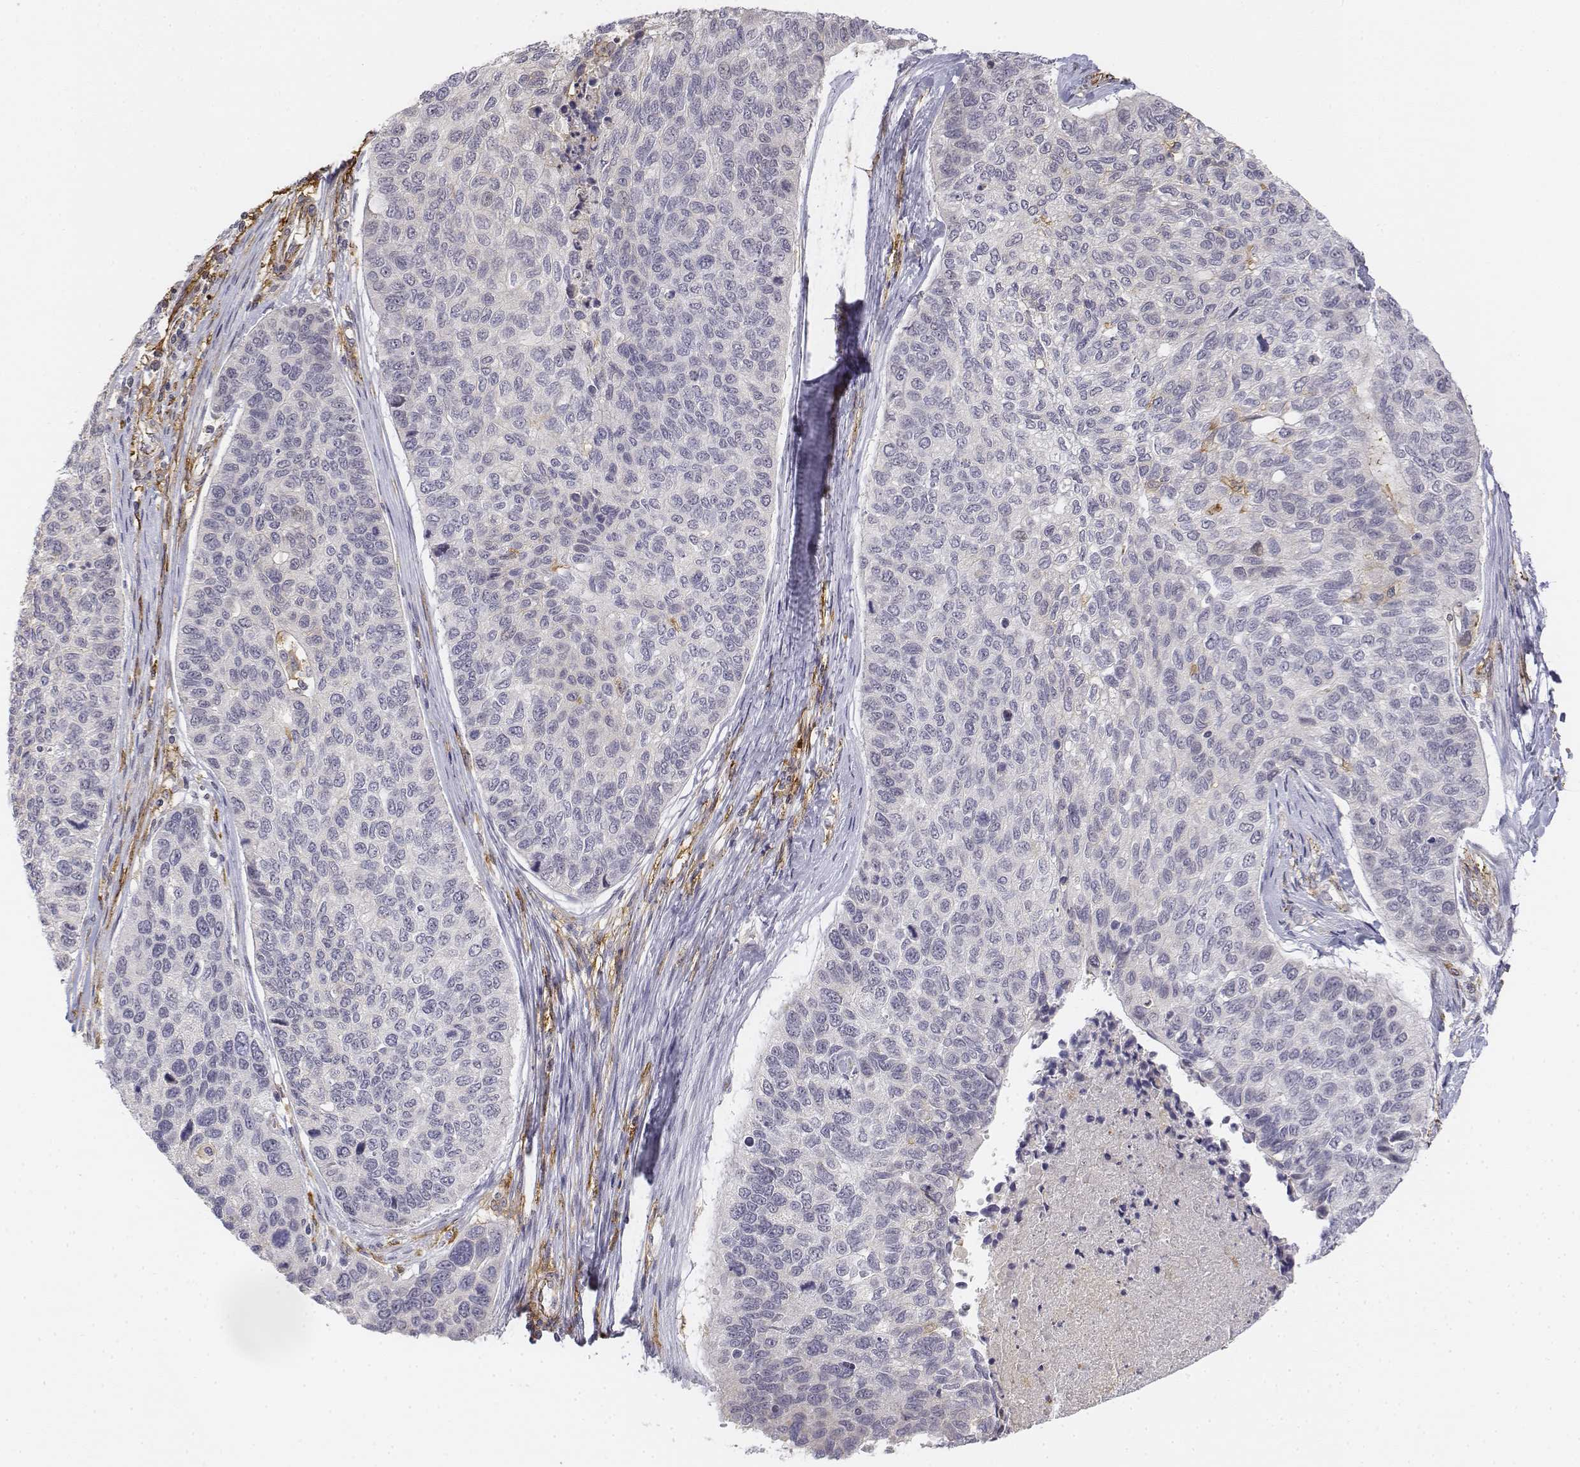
{"staining": {"intensity": "negative", "quantity": "none", "location": "none"}, "tissue": "lung cancer", "cell_type": "Tumor cells", "image_type": "cancer", "snomed": [{"axis": "morphology", "description": "Squamous cell carcinoma, NOS"}, {"axis": "topography", "description": "Lung"}], "caption": "Tumor cells are negative for protein expression in human squamous cell carcinoma (lung). Nuclei are stained in blue.", "gene": "CD14", "patient": {"sex": "male", "age": 69}}